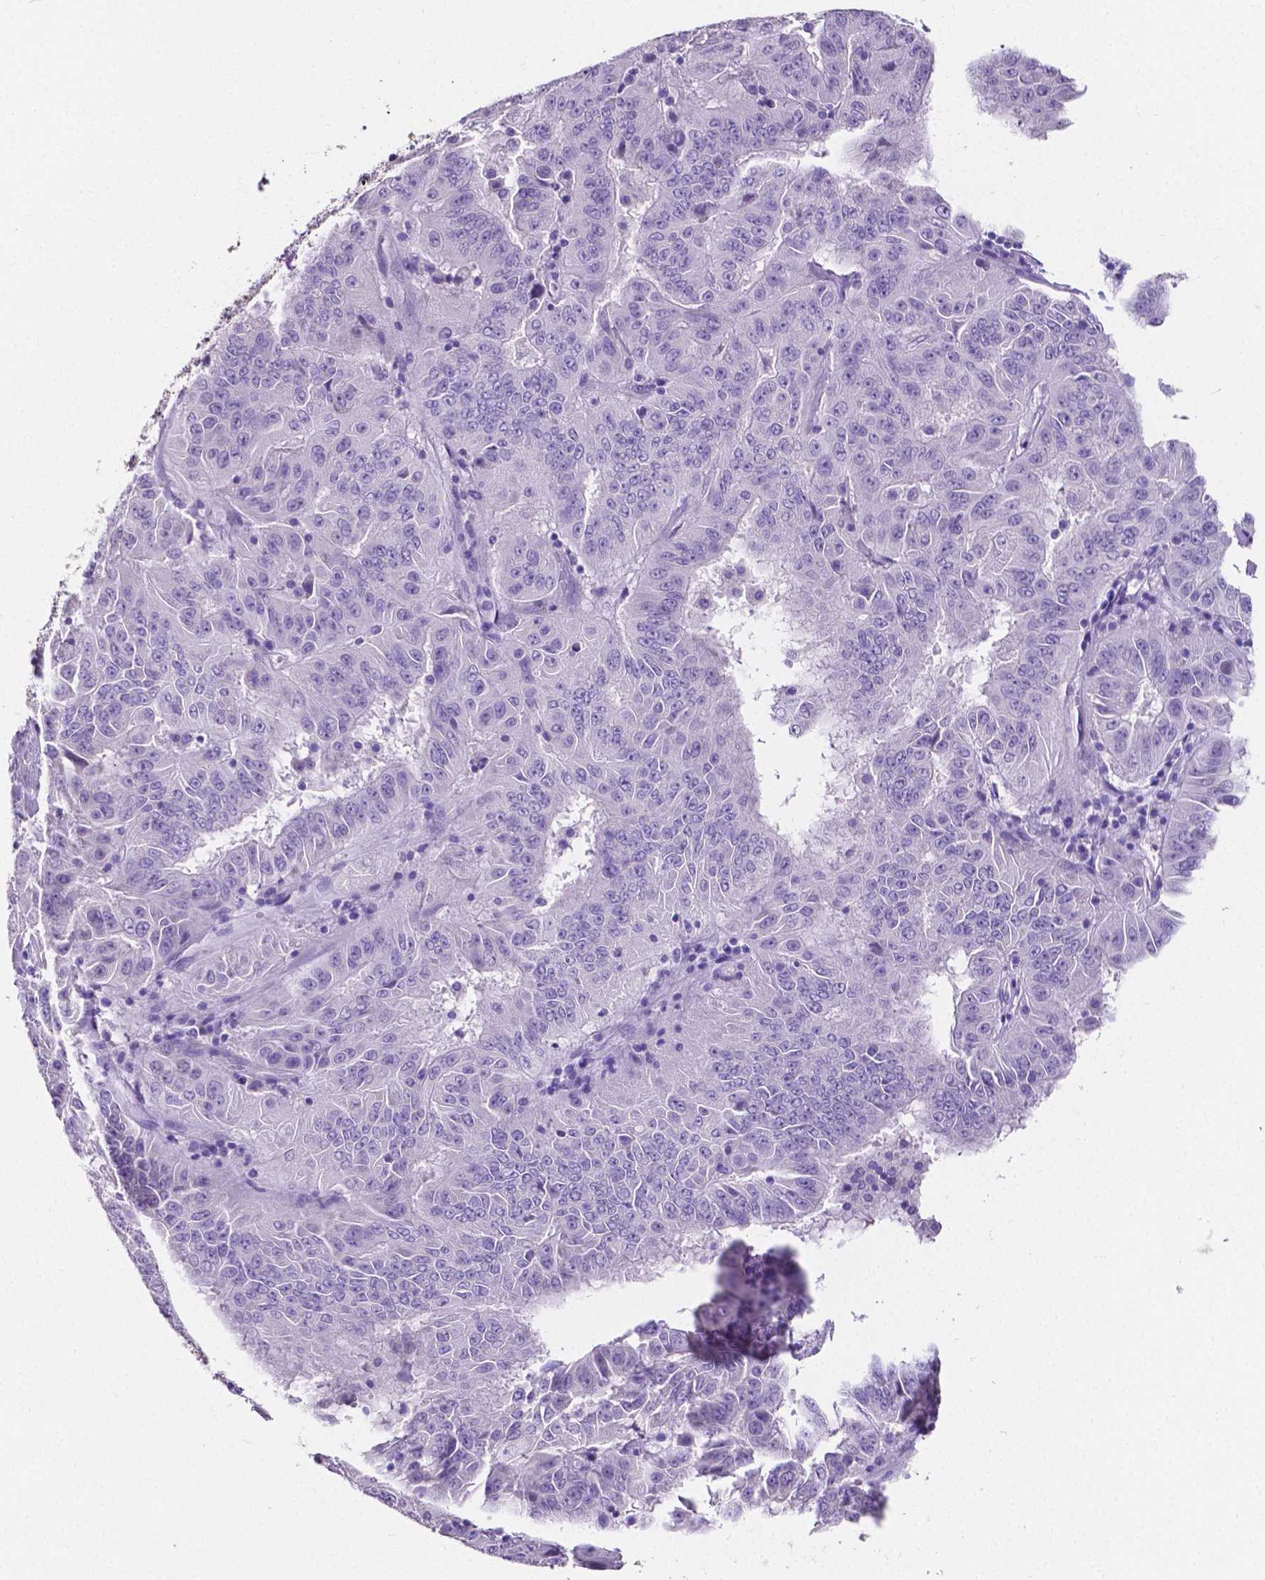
{"staining": {"intensity": "negative", "quantity": "none", "location": "none"}, "tissue": "pancreatic cancer", "cell_type": "Tumor cells", "image_type": "cancer", "snomed": [{"axis": "morphology", "description": "Adenocarcinoma, NOS"}, {"axis": "topography", "description": "Pancreas"}], "caption": "This histopathology image is of pancreatic cancer (adenocarcinoma) stained with immunohistochemistry to label a protein in brown with the nuclei are counter-stained blue. There is no expression in tumor cells. The staining was performed using DAB (3,3'-diaminobenzidine) to visualize the protein expression in brown, while the nuclei were stained in blue with hematoxylin (Magnification: 20x).", "gene": "SLC22A2", "patient": {"sex": "male", "age": 63}}